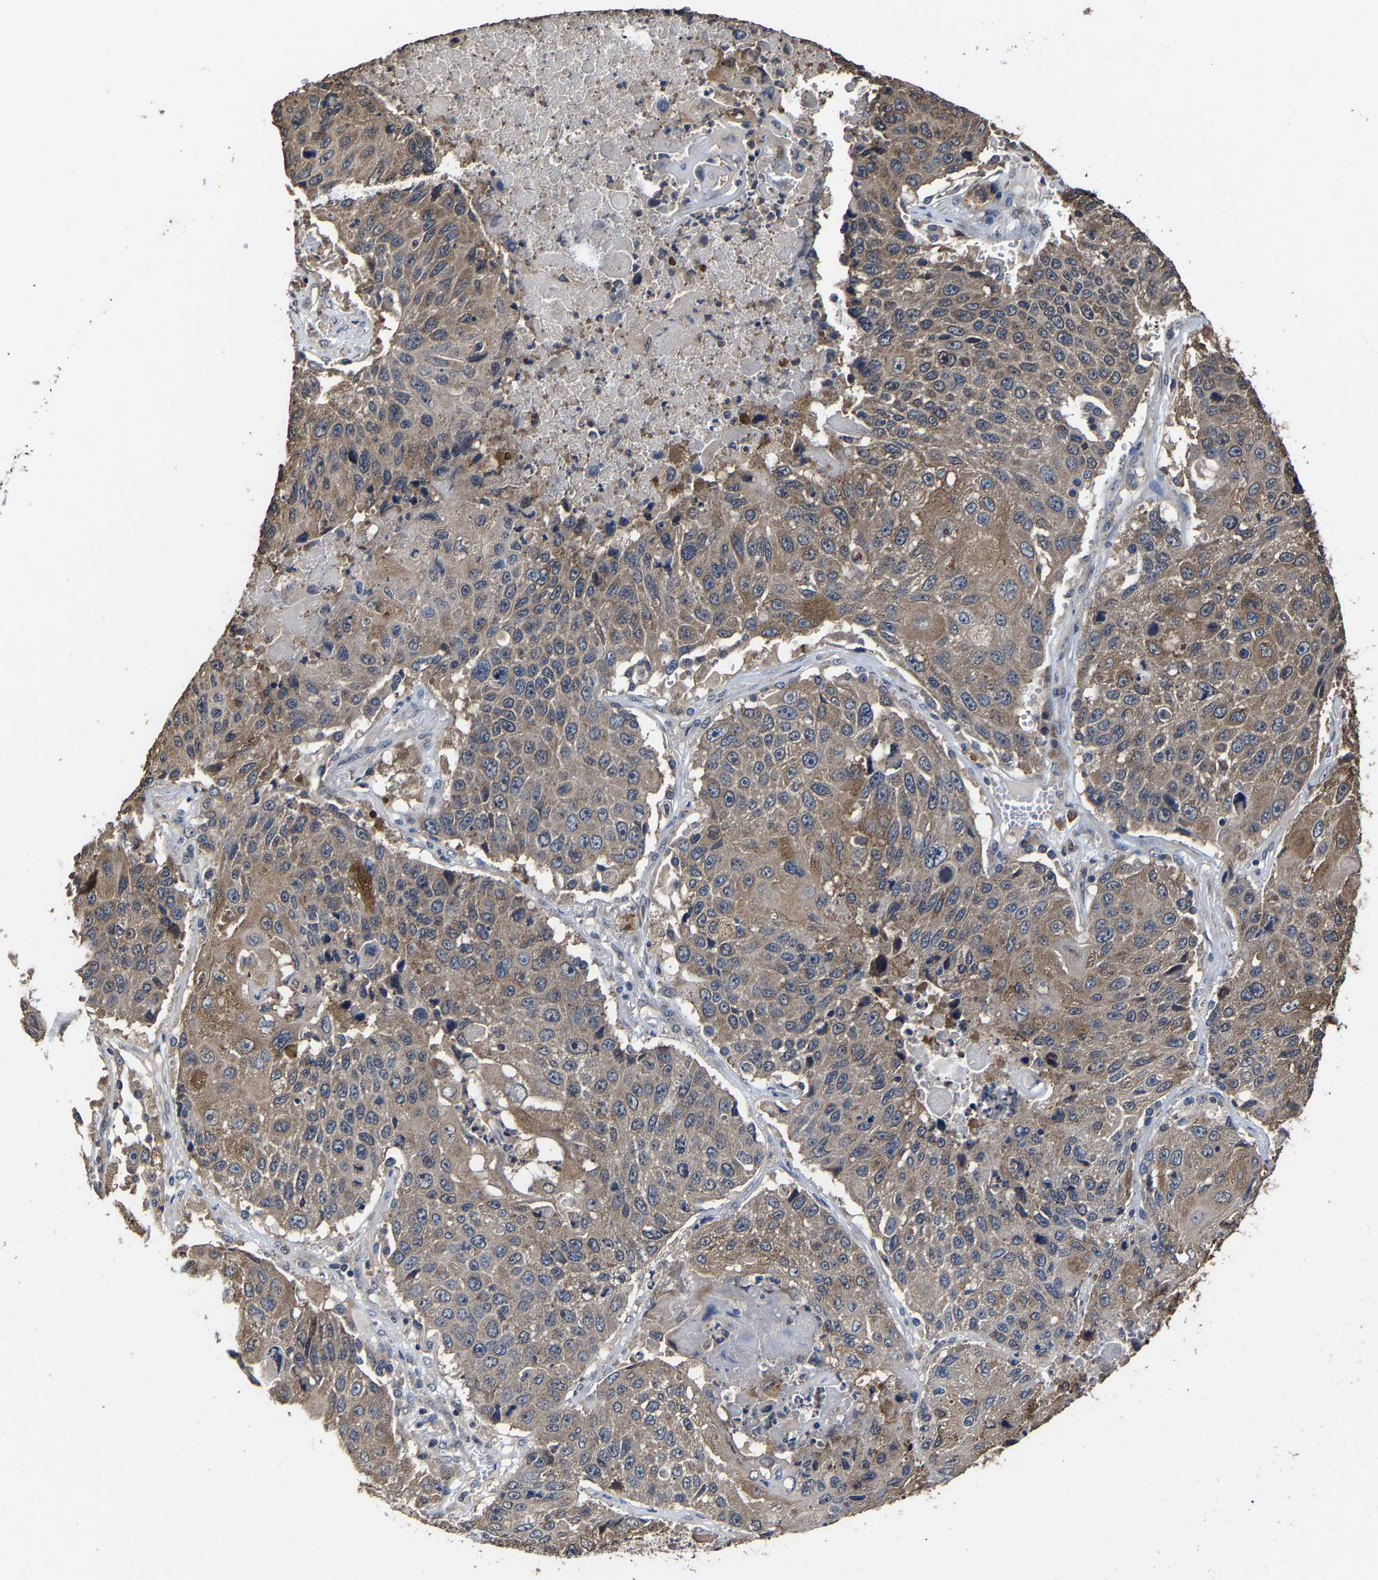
{"staining": {"intensity": "moderate", "quantity": ">75%", "location": "cytoplasmic/membranous"}, "tissue": "lung cancer", "cell_type": "Tumor cells", "image_type": "cancer", "snomed": [{"axis": "morphology", "description": "Squamous cell carcinoma, NOS"}, {"axis": "topography", "description": "Lung"}], "caption": "A medium amount of moderate cytoplasmic/membranous positivity is seen in approximately >75% of tumor cells in lung squamous cell carcinoma tissue.", "gene": "EBAG9", "patient": {"sex": "male", "age": 61}}